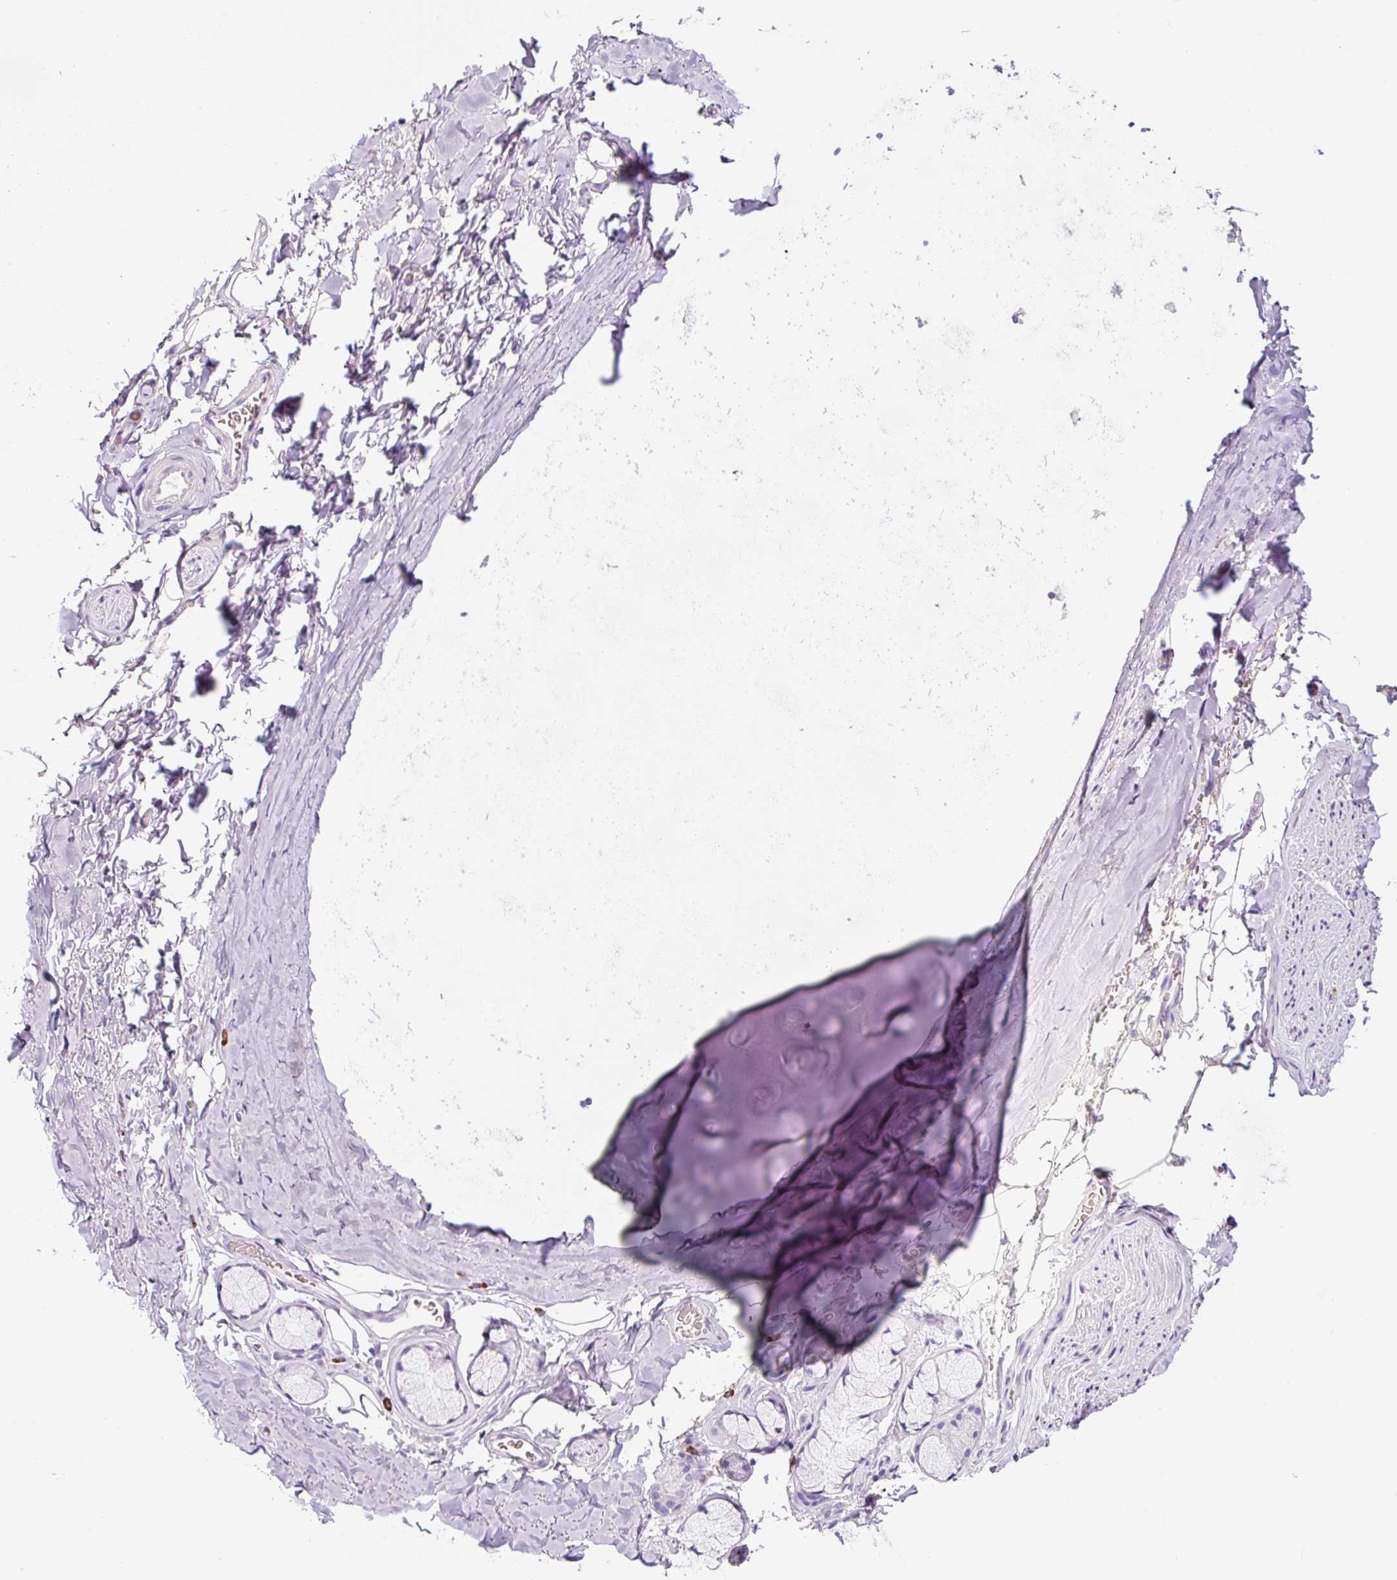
{"staining": {"intensity": "negative", "quantity": "none", "location": "none"}, "tissue": "adipose tissue", "cell_type": "Adipocytes", "image_type": "normal", "snomed": [{"axis": "morphology", "description": "Normal tissue, NOS"}, {"axis": "topography", "description": "Cartilage tissue"}, {"axis": "topography", "description": "Bronchus"}, {"axis": "topography", "description": "Peripheral nerve tissue"}], "caption": "A micrograph of adipose tissue stained for a protein shows no brown staining in adipocytes. (DAB (3,3'-diaminobenzidine) immunohistochemistry, high magnification).", "gene": "RNF212B", "patient": {"sex": "male", "age": 67}}